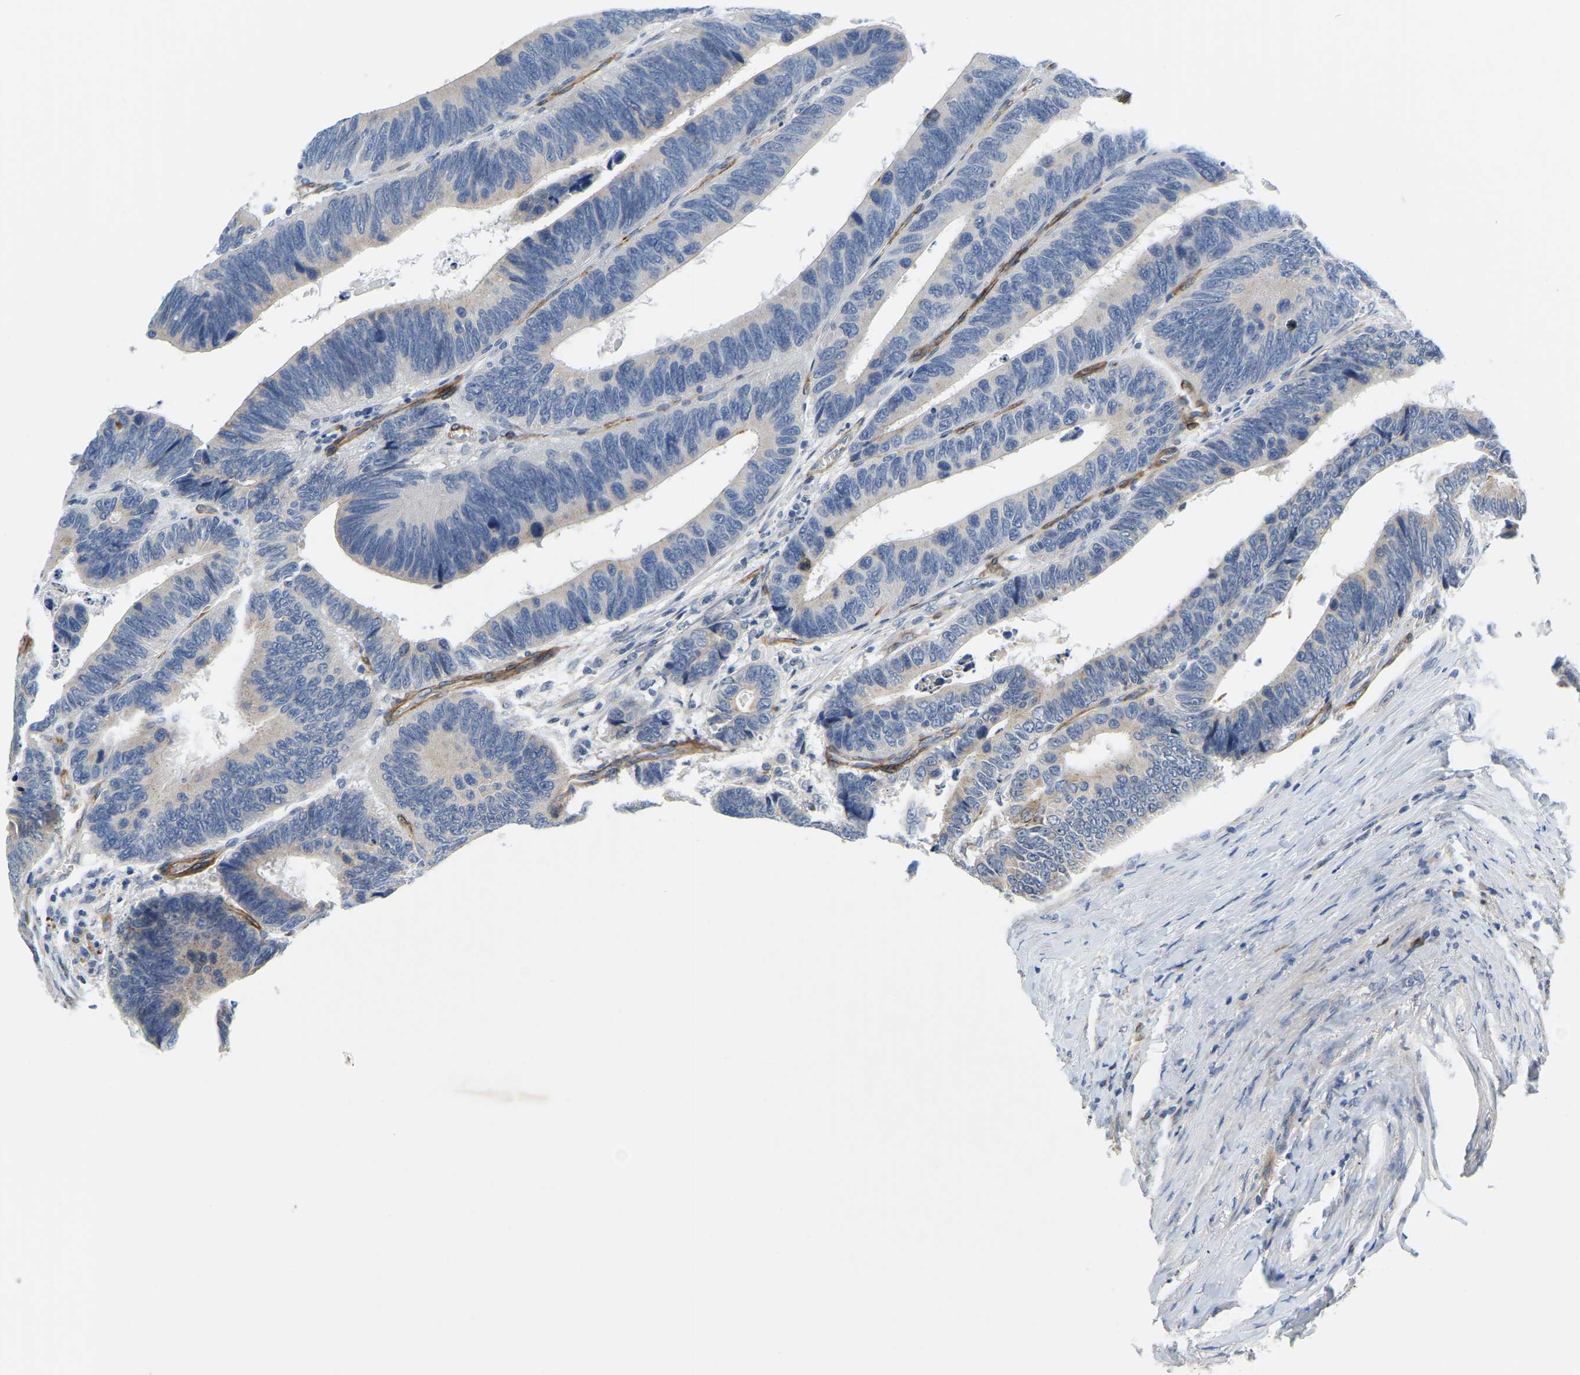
{"staining": {"intensity": "negative", "quantity": "none", "location": "none"}, "tissue": "colorectal cancer", "cell_type": "Tumor cells", "image_type": "cancer", "snomed": [{"axis": "morphology", "description": "Adenocarcinoma, NOS"}, {"axis": "topography", "description": "Colon"}], "caption": "Image shows no protein staining in tumor cells of colorectal cancer (adenocarcinoma) tissue.", "gene": "LIAS", "patient": {"sex": "male", "age": 72}}